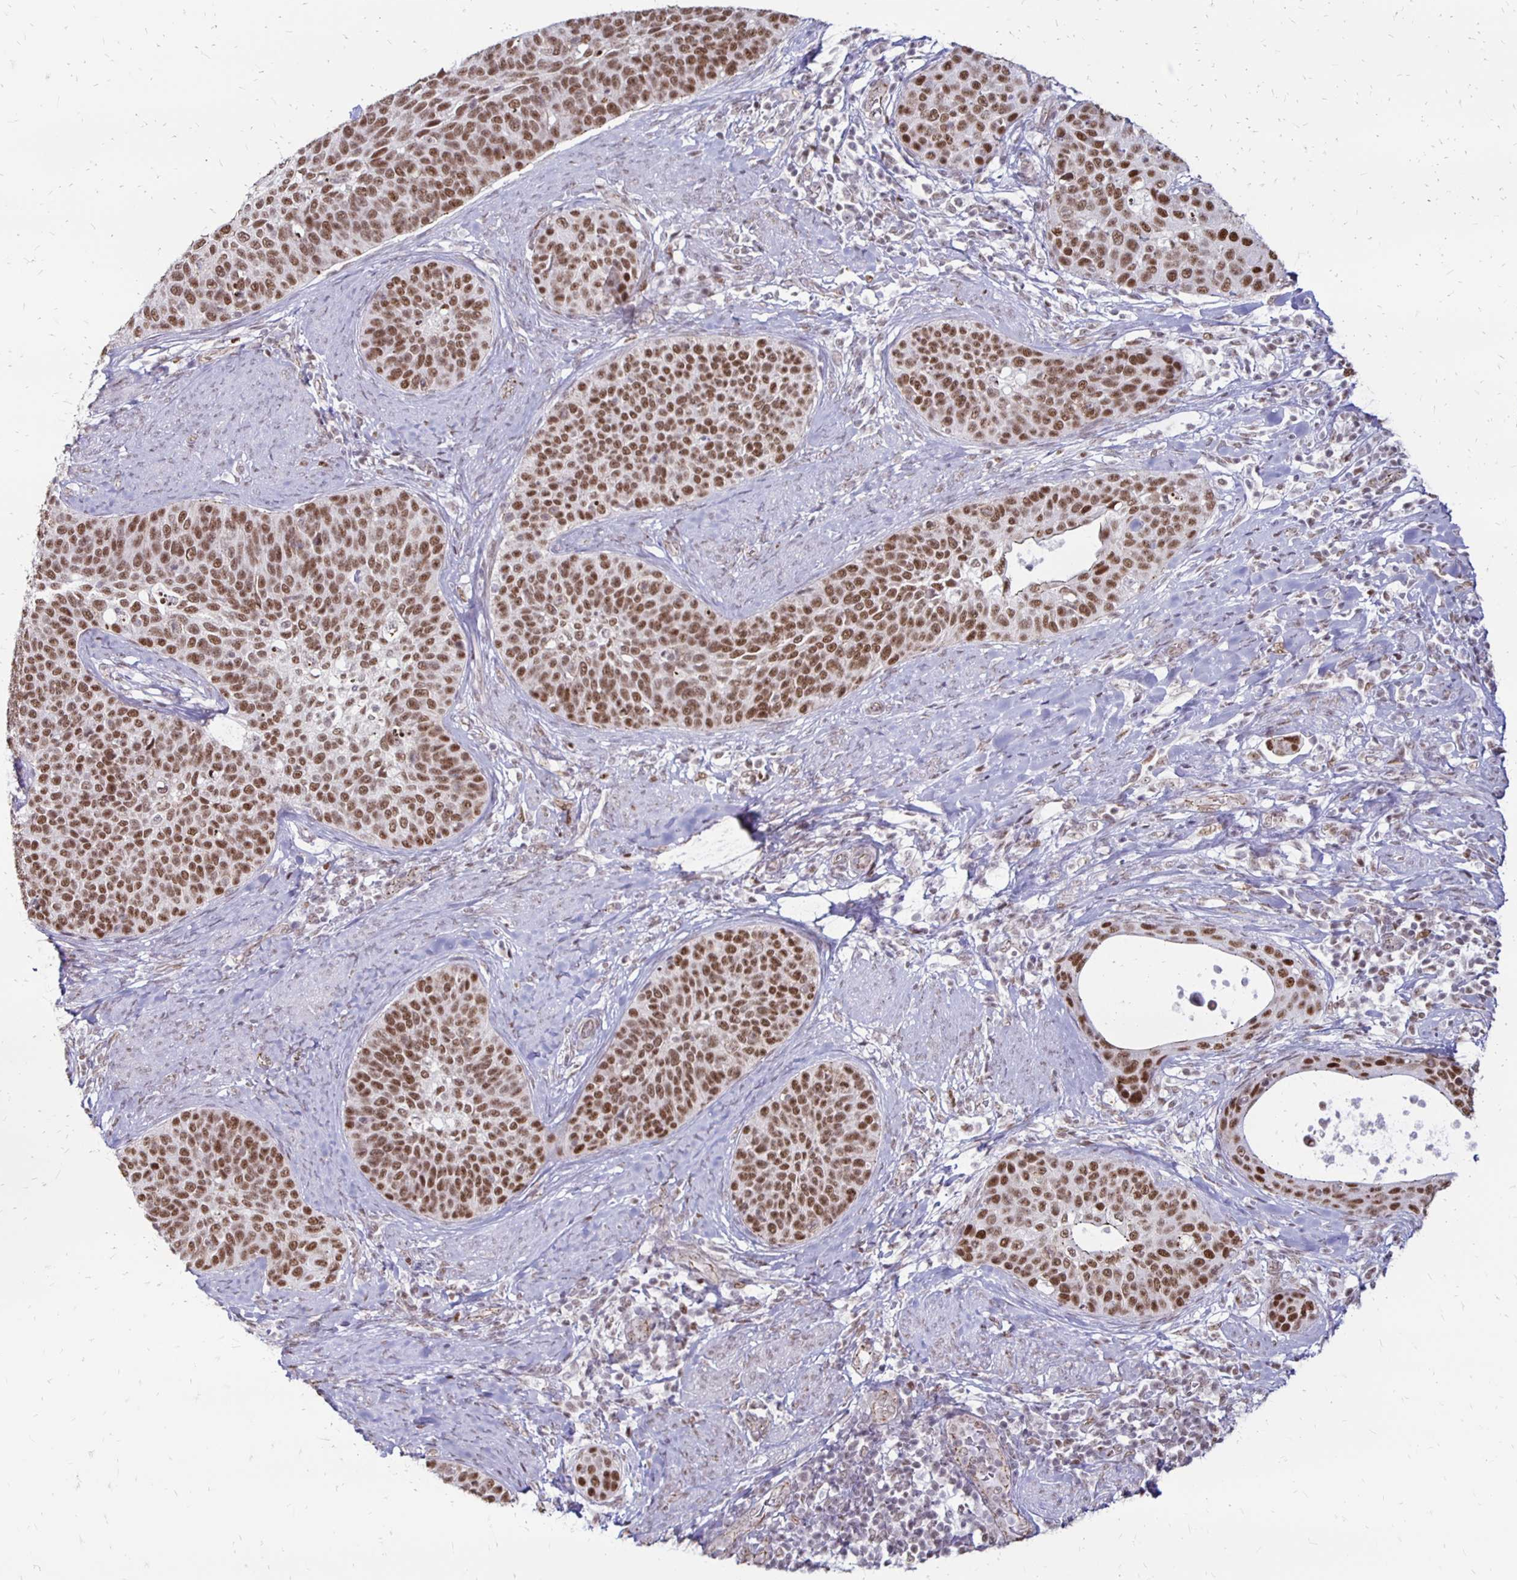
{"staining": {"intensity": "moderate", "quantity": ">75%", "location": "nuclear"}, "tissue": "cervical cancer", "cell_type": "Tumor cells", "image_type": "cancer", "snomed": [{"axis": "morphology", "description": "Squamous cell carcinoma, NOS"}, {"axis": "topography", "description": "Cervix"}], "caption": "This image reveals squamous cell carcinoma (cervical) stained with immunohistochemistry (IHC) to label a protein in brown. The nuclear of tumor cells show moderate positivity for the protein. Nuclei are counter-stained blue.", "gene": "DDB2", "patient": {"sex": "female", "age": 69}}